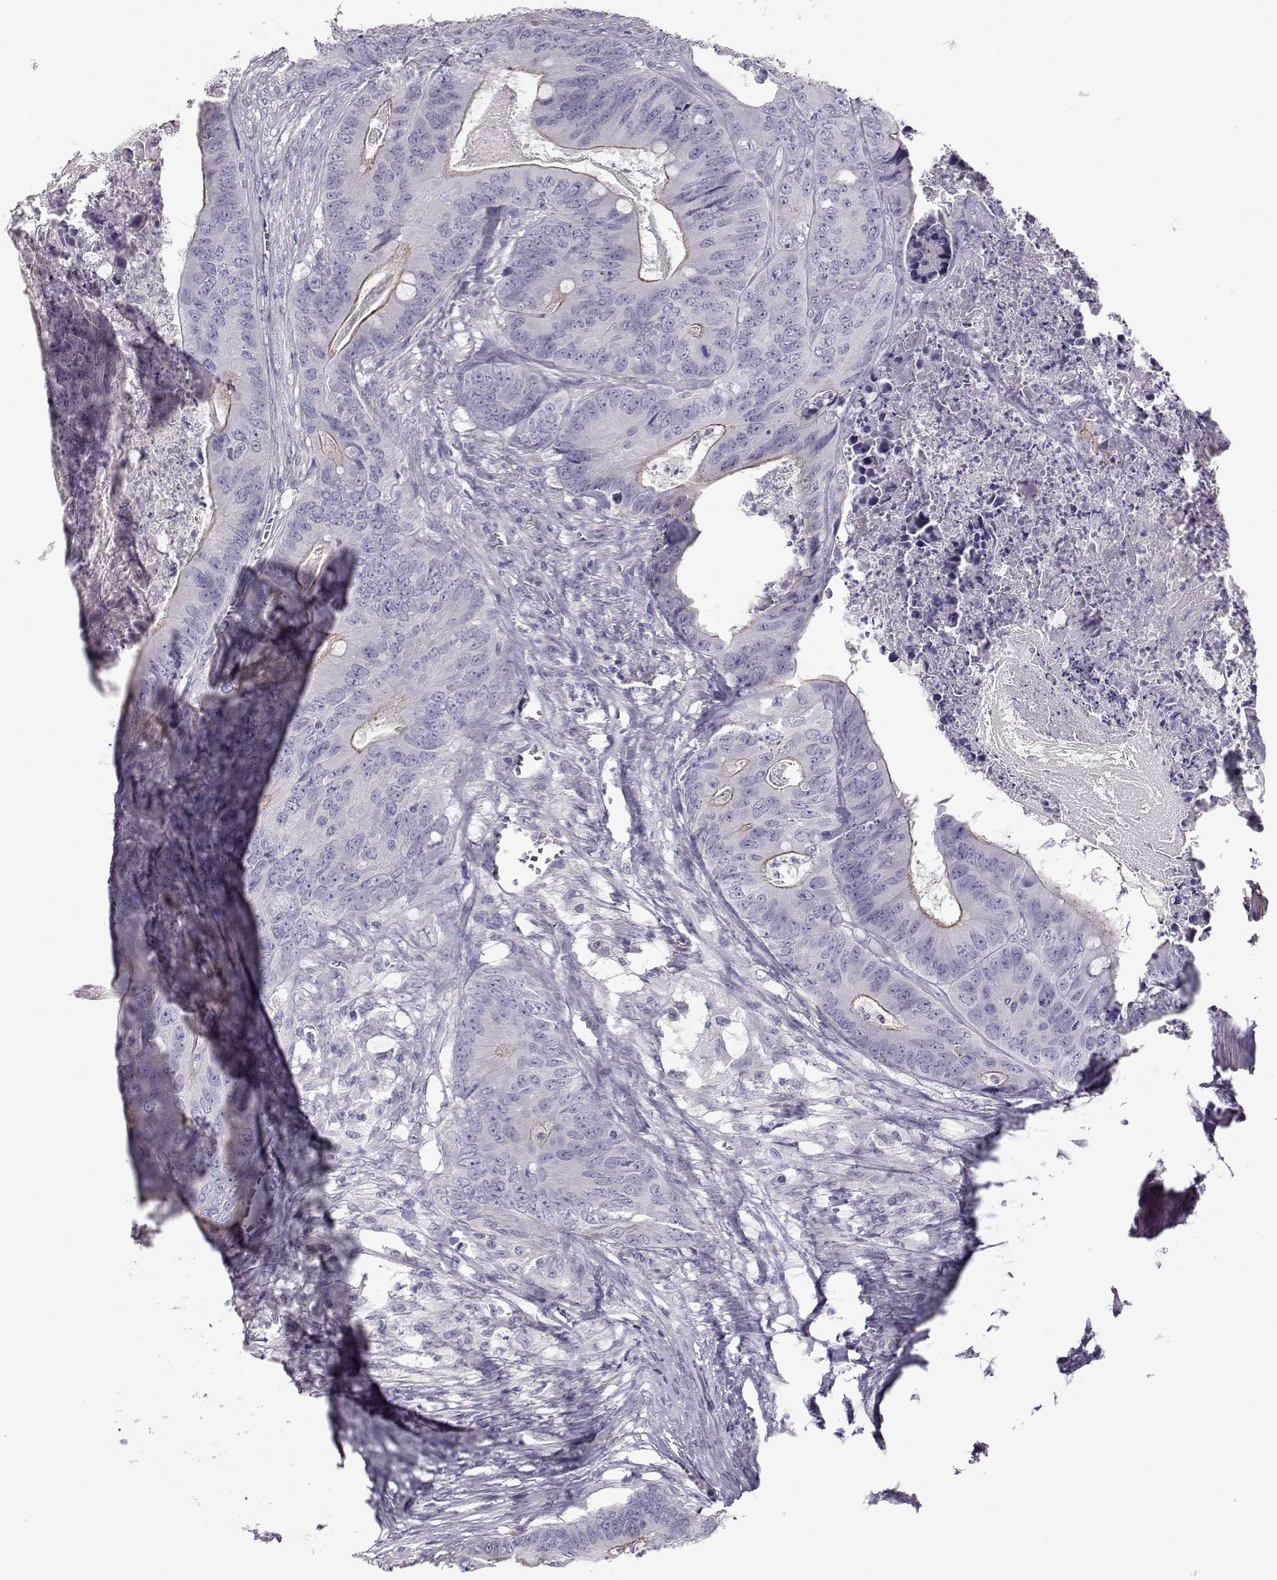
{"staining": {"intensity": "negative", "quantity": "none", "location": "none"}, "tissue": "colorectal cancer", "cell_type": "Tumor cells", "image_type": "cancer", "snomed": [{"axis": "morphology", "description": "Adenocarcinoma, NOS"}, {"axis": "topography", "description": "Colon"}], "caption": "This micrograph is of colorectal adenocarcinoma stained with immunohistochemistry to label a protein in brown with the nuclei are counter-stained blue. There is no expression in tumor cells.", "gene": "SLITRK3", "patient": {"sex": "male", "age": 84}}